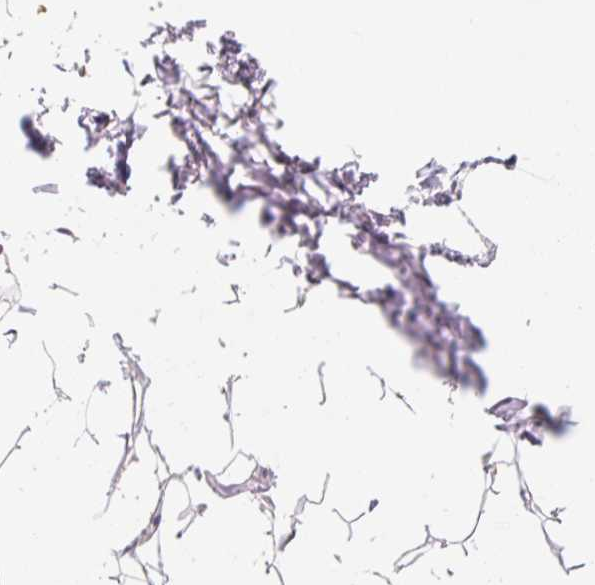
{"staining": {"intensity": "negative", "quantity": "none", "location": "none"}, "tissue": "adipose tissue", "cell_type": "Adipocytes", "image_type": "normal", "snomed": [{"axis": "morphology", "description": "Normal tissue, NOS"}, {"axis": "topography", "description": "Skin"}, {"axis": "topography", "description": "Peripheral nerve tissue"}], "caption": "Adipose tissue stained for a protein using immunohistochemistry shows no positivity adipocytes.", "gene": "MYO1D", "patient": {"sex": "female", "age": 56}}